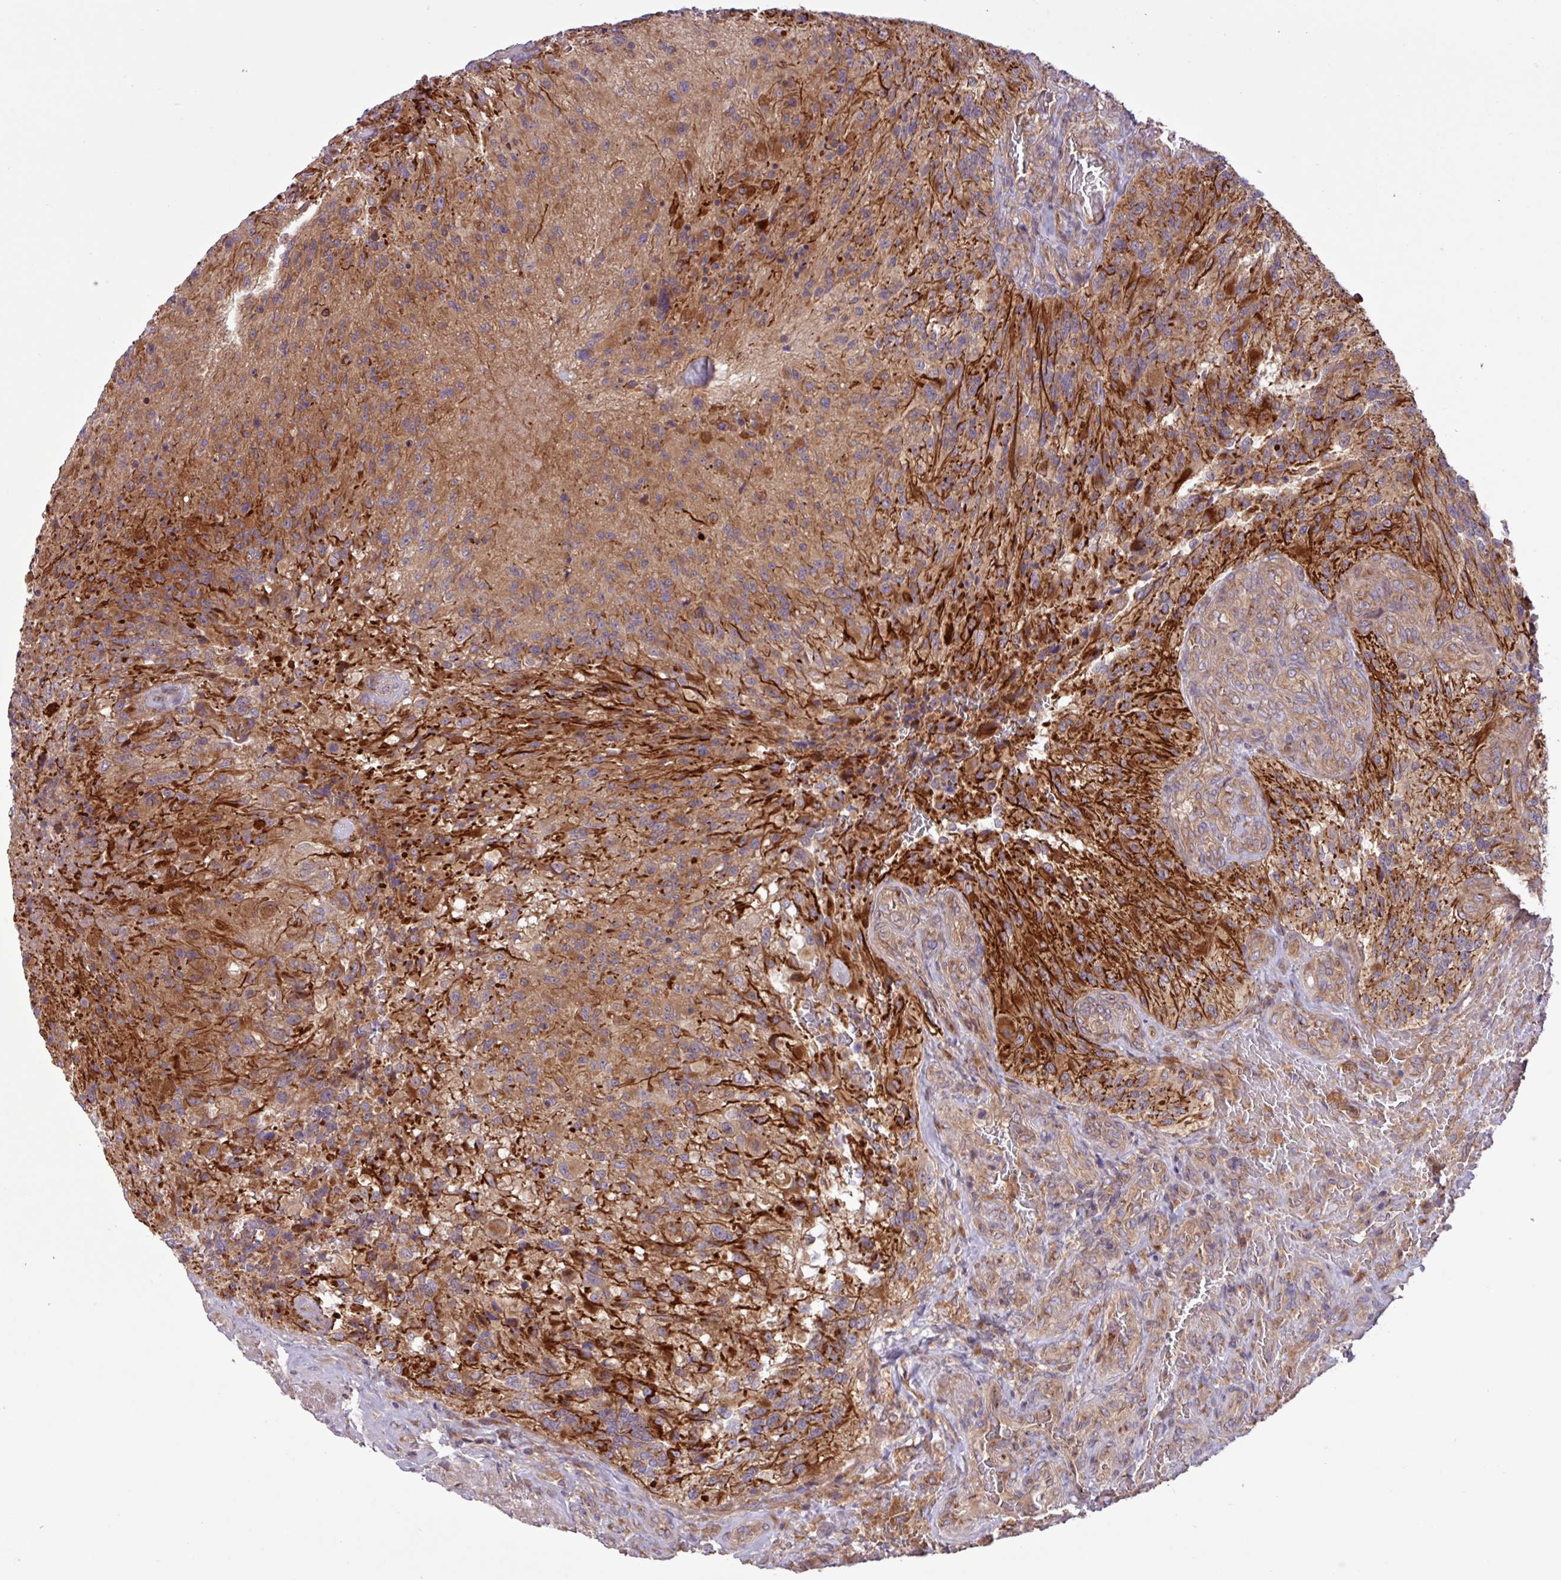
{"staining": {"intensity": "strong", "quantity": "25%-75%", "location": "cytoplasmic/membranous"}, "tissue": "glioma", "cell_type": "Tumor cells", "image_type": "cancer", "snomed": [{"axis": "morphology", "description": "Normal tissue, NOS"}, {"axis": "morphology", "description": "Glioma, malignant, High grade"}, {"axis": "topography", "description": "Cerebral cortex"}], "caption": "Strong cytoplasmic/membranous protein staining is present in approximately 25%-75% of tumor cells in glioma.", "gene": "RAB19", "patient": {"sex": "male", "age": 56}}